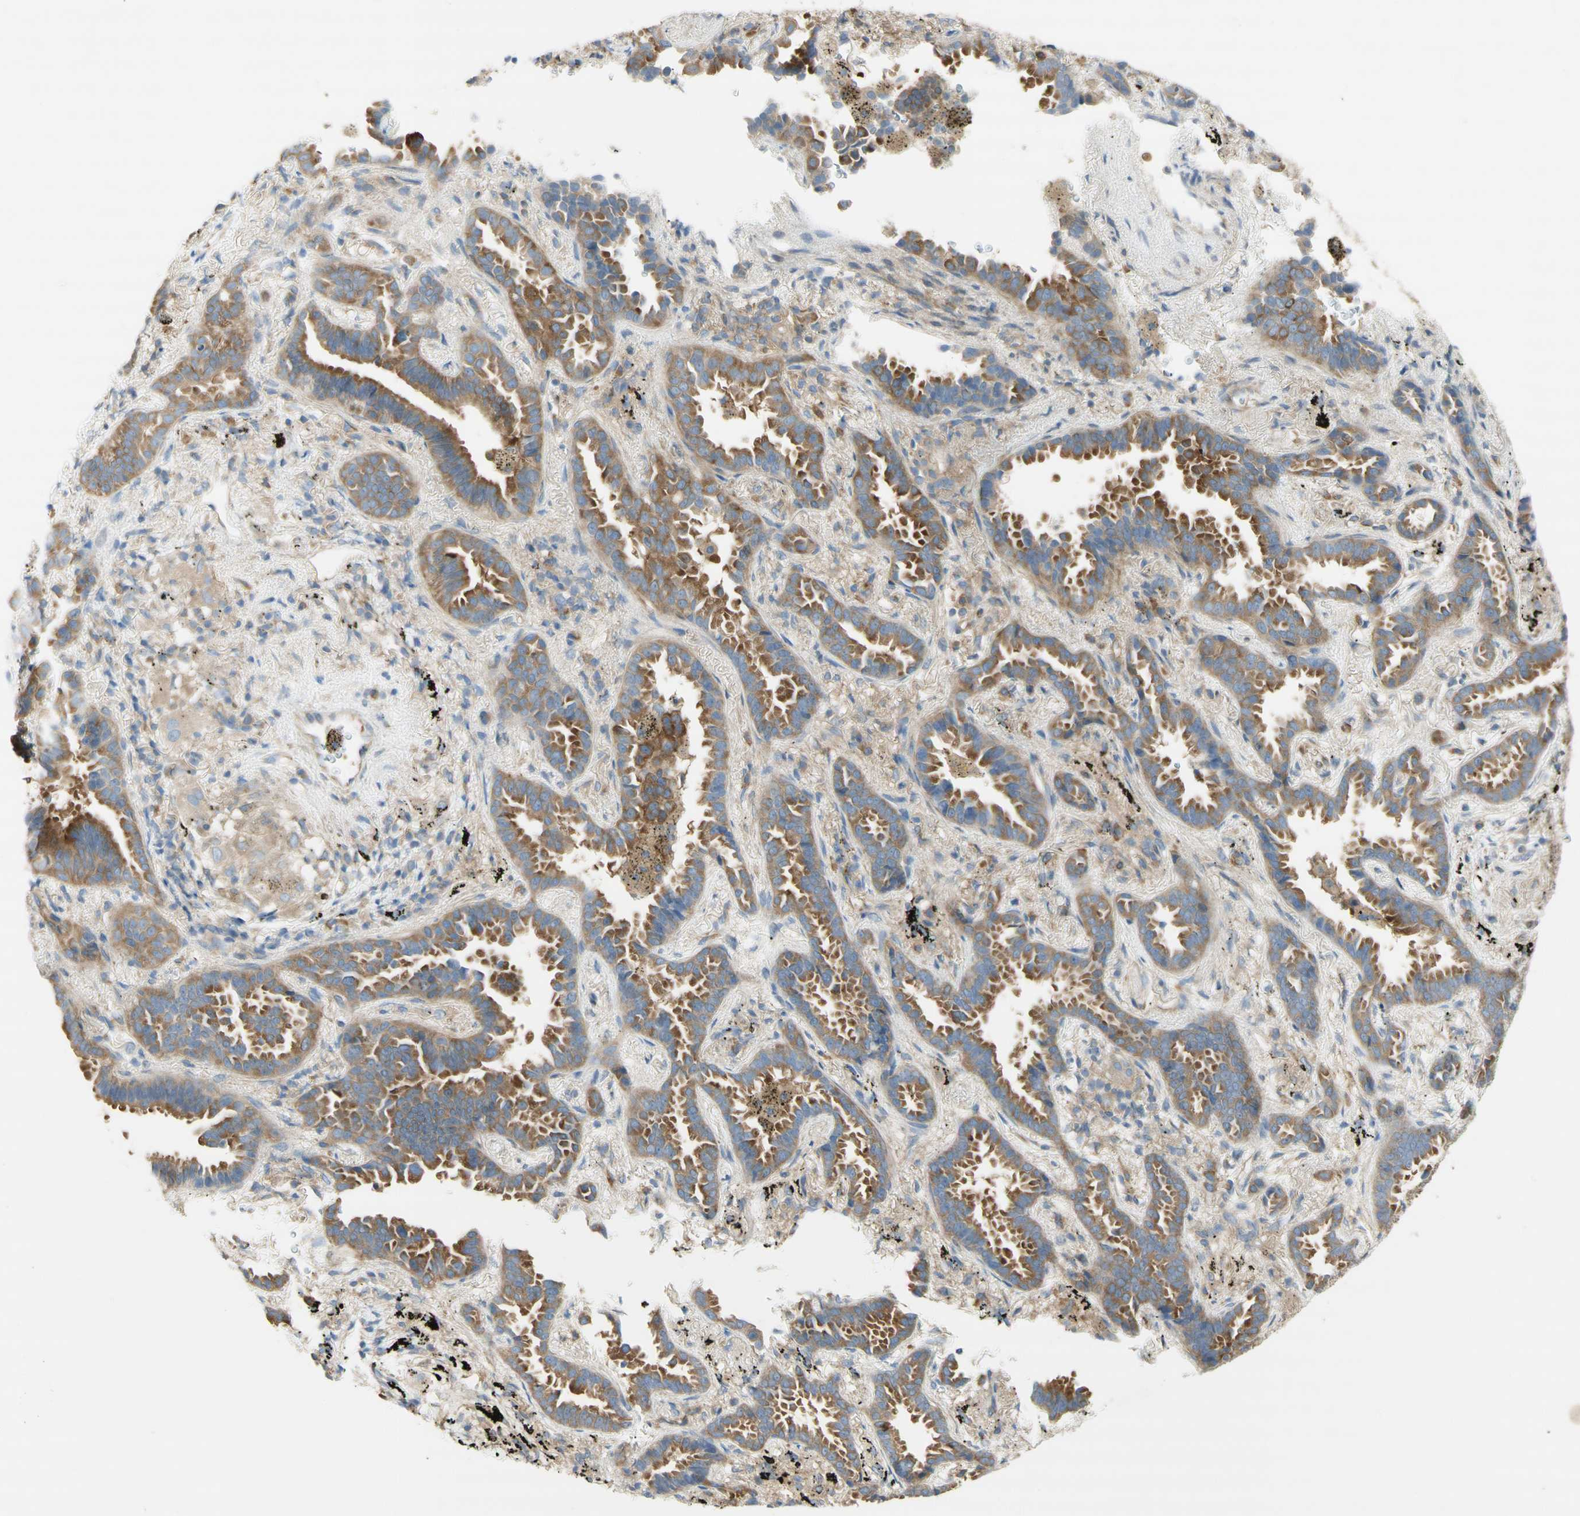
{"staining": {"intensity": "moderate", "quantity": ">75%", "location": "cytoplasmic/membranous"}, "tissue": "lung cancer", "cell_type": "Tumor cells", "image_type": "cancer", "snomed": [{"axis": "morphology", "description": "Normal tissue, NOS"}, {"axis": "morphology", "description": "Adenocarcinoma, NOS"}, {"axis": "topography", "description": "Lung"}], "caption": "Protein analysis of lung adenocarcinoma tissue exhibits moderate cytoplasmic/membranous expression in approximately >75% of tumor cells.", "gene": "DYNC1H1", "patient": {"sex": "male", "age": 59}}